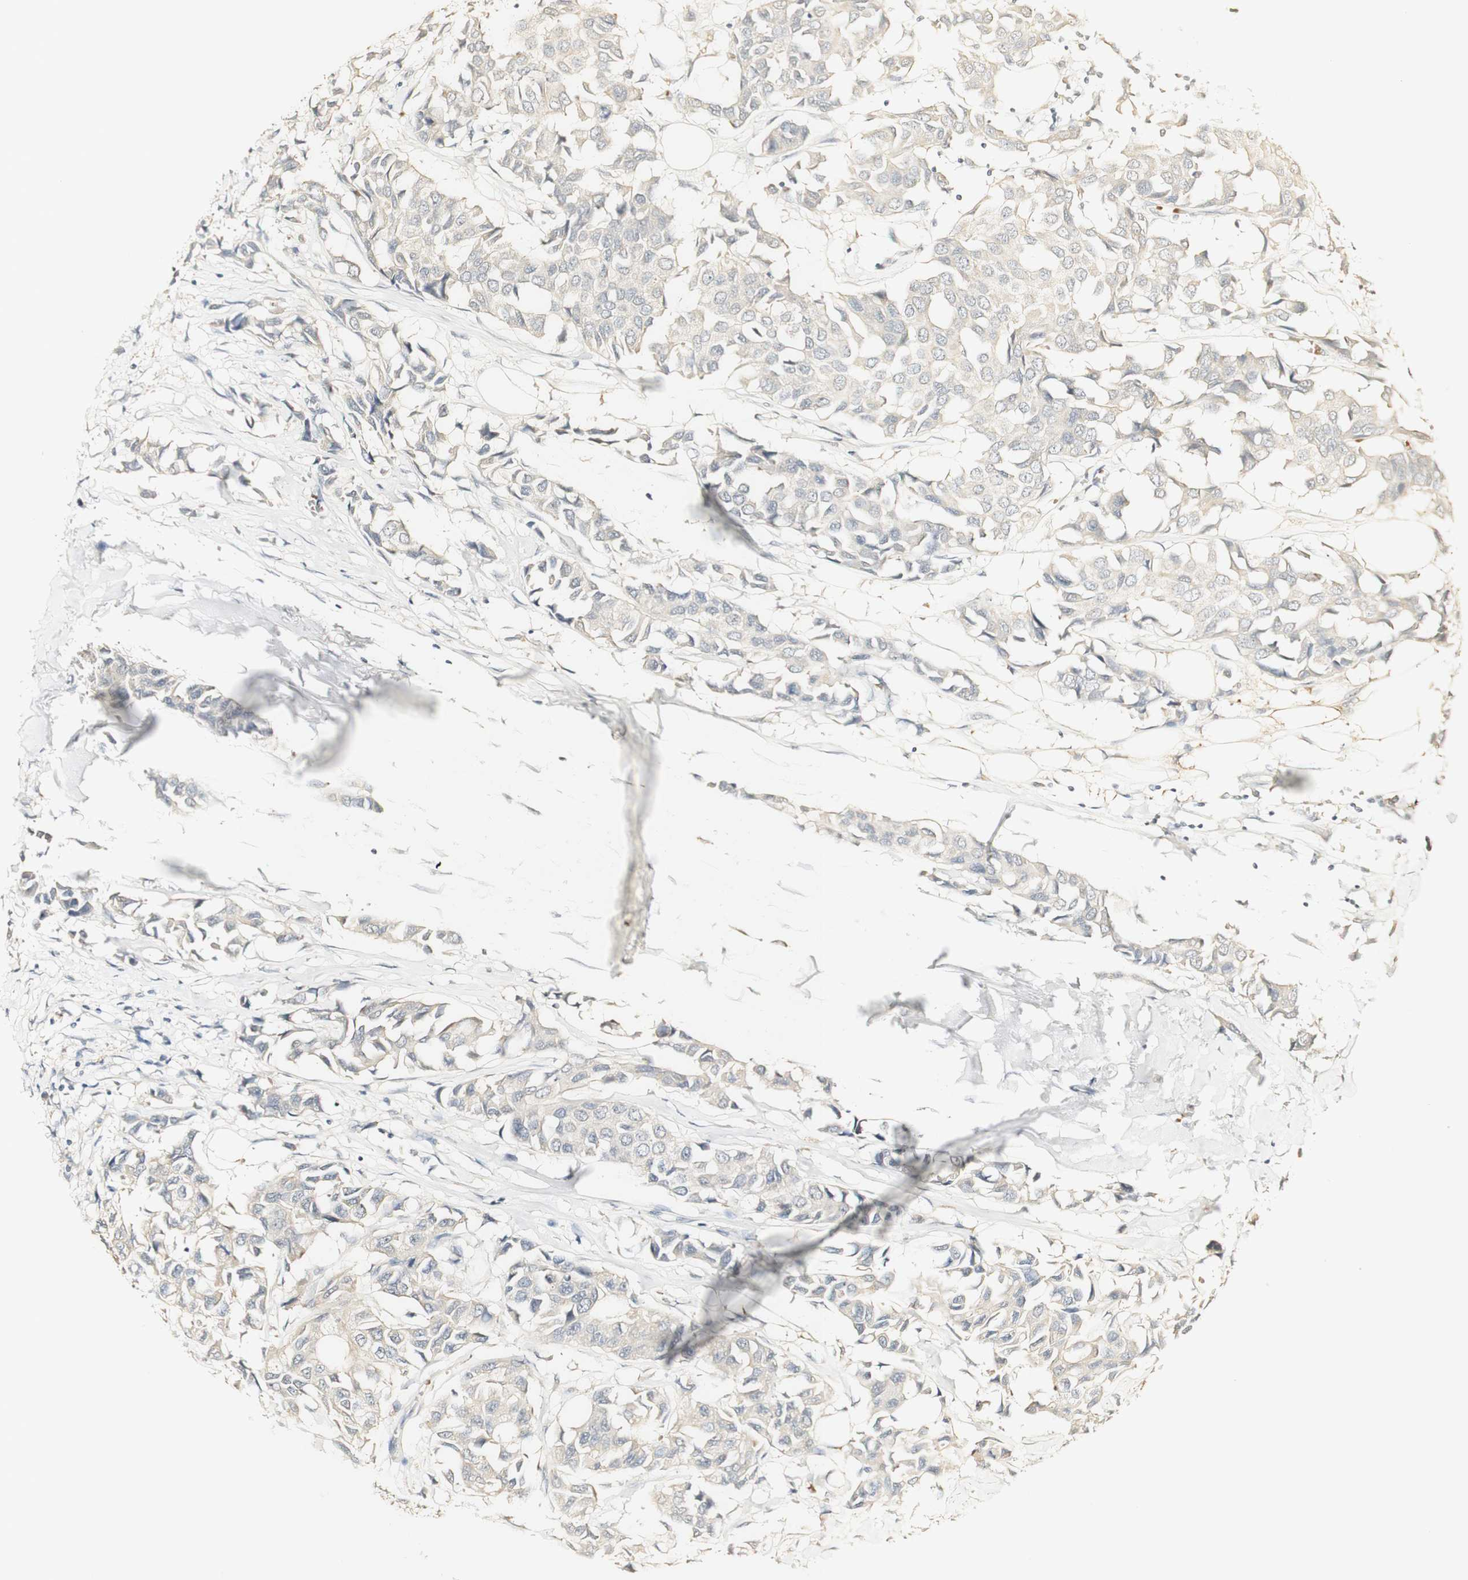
{"staining": {"intensity": "weak", "quantity": "<25%", "location": "cytoplasmic/membranous"}, "tissue": "breast cancer", "cell_type": "Tumor cells", "image_type": "cancer", "snomed": [{"axis": "morphology", "description": "Duct carcinoma"}, {"axis": "topography", "description": "Breast"}], "caption": "An IHC photomicrograph of intraductal carcinoma (breast) is shown. There is no staining in tumor cells of intraductal carcinoma (breast).", "gene": "SYT7", "patient": {"sex": "female", "age": 80}}